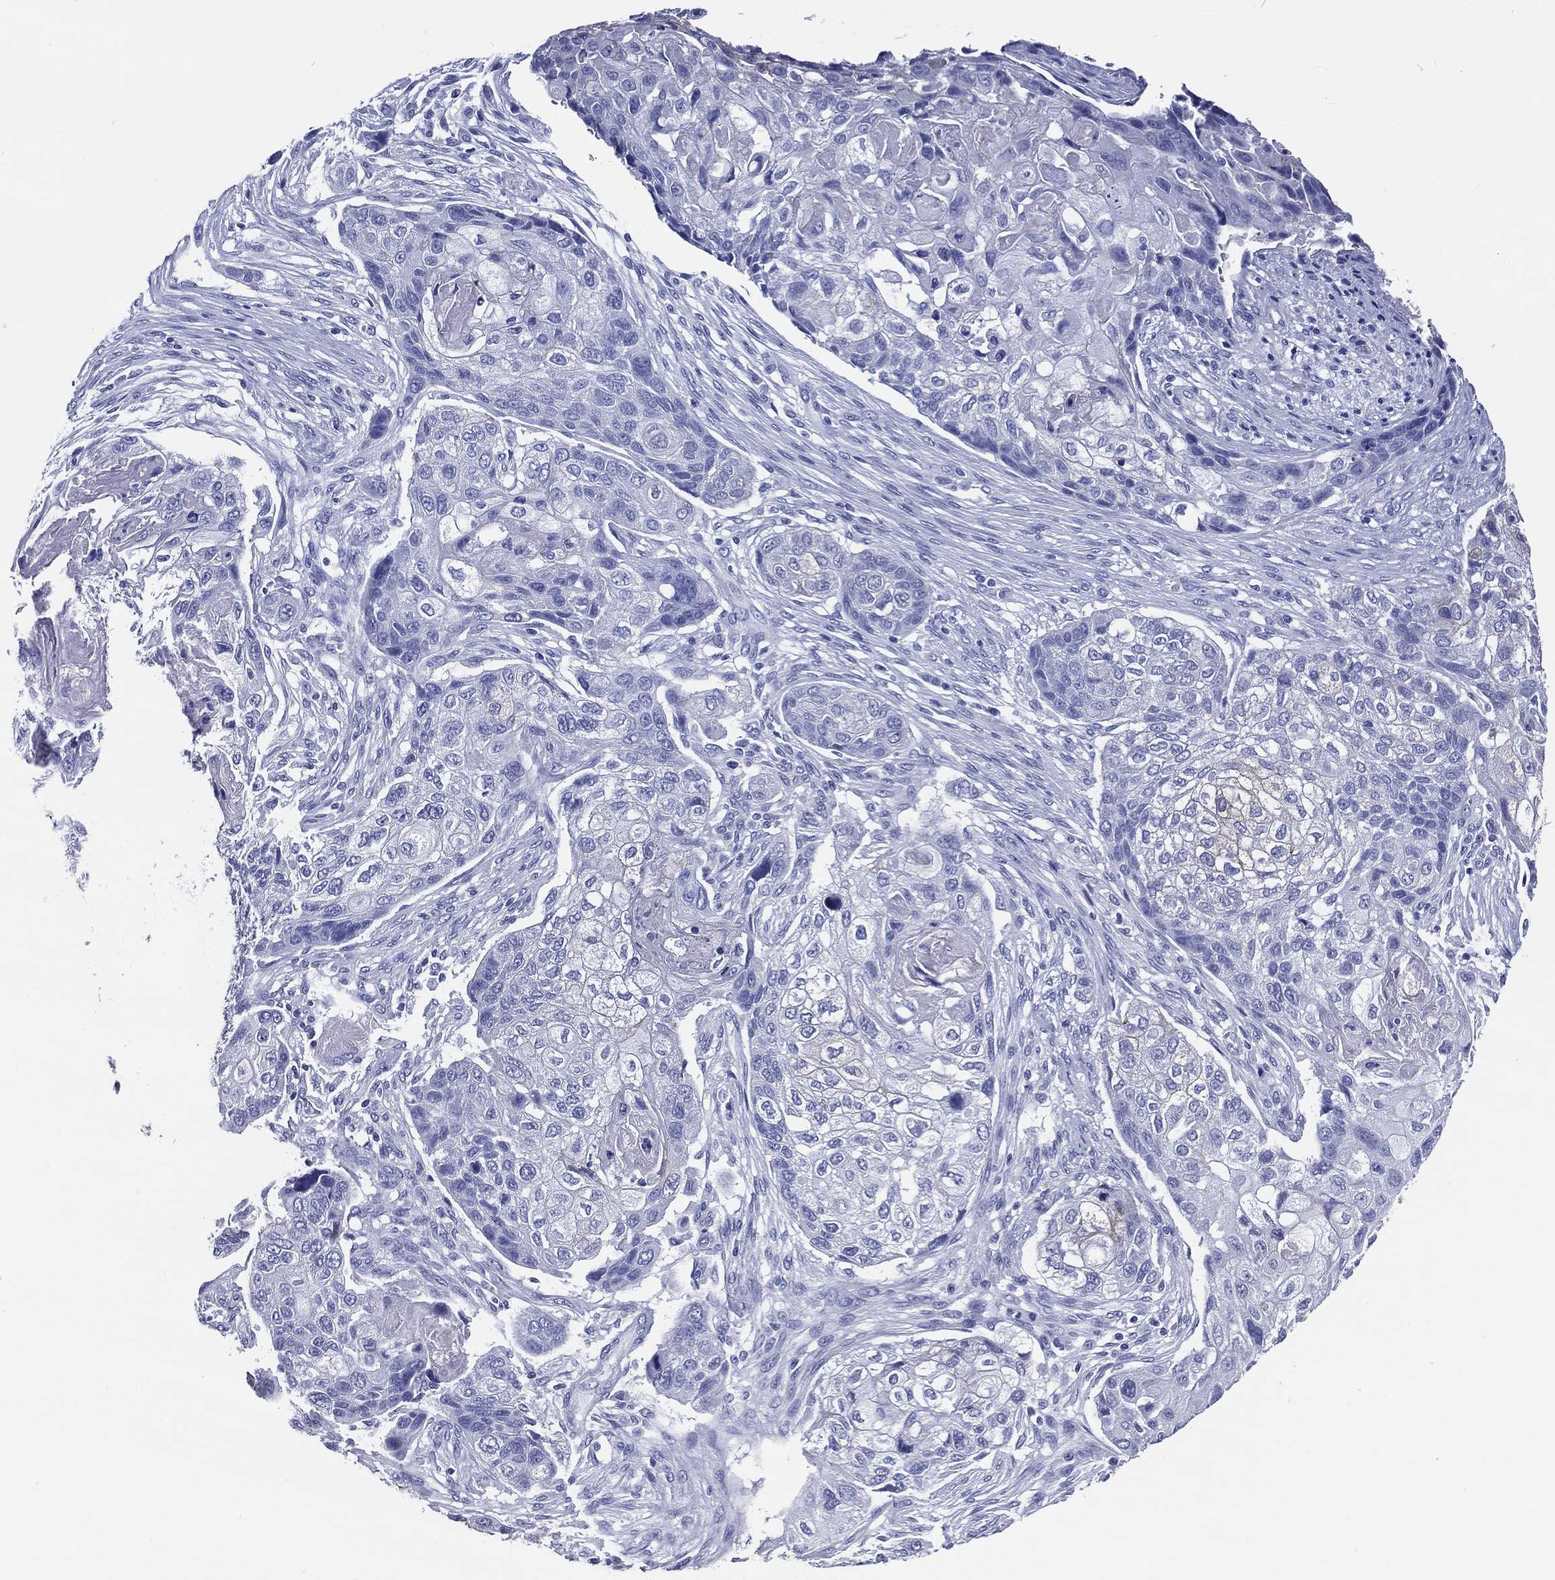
{"staining": {"intensity": "negative", "quantity": "none", "location": "none"}, "tissue": "lung cancer", "cell_type": "Tumor cells", "image_type": "cancer", "snomed": [{"axis": "morphology", "description": "Normal tissue, NOS"}, {"axis": "morphology", "description": "Squamous cell carcinoma, NOS"}, {"axis": "topography", "description": "Bronchus"}, {"axis": "topography", "description": "Lung"}], "caption": "The immunohistochemistry image has no significant expression in tumor cells of squamous cell carcinoma (lung) tissue. (Brightfield microscopy of DAB (3,3'-diaminobenzidine) IHC at high magnification).", "gene": "ACE2", "patient": {"sex": "male", "age": 69}}